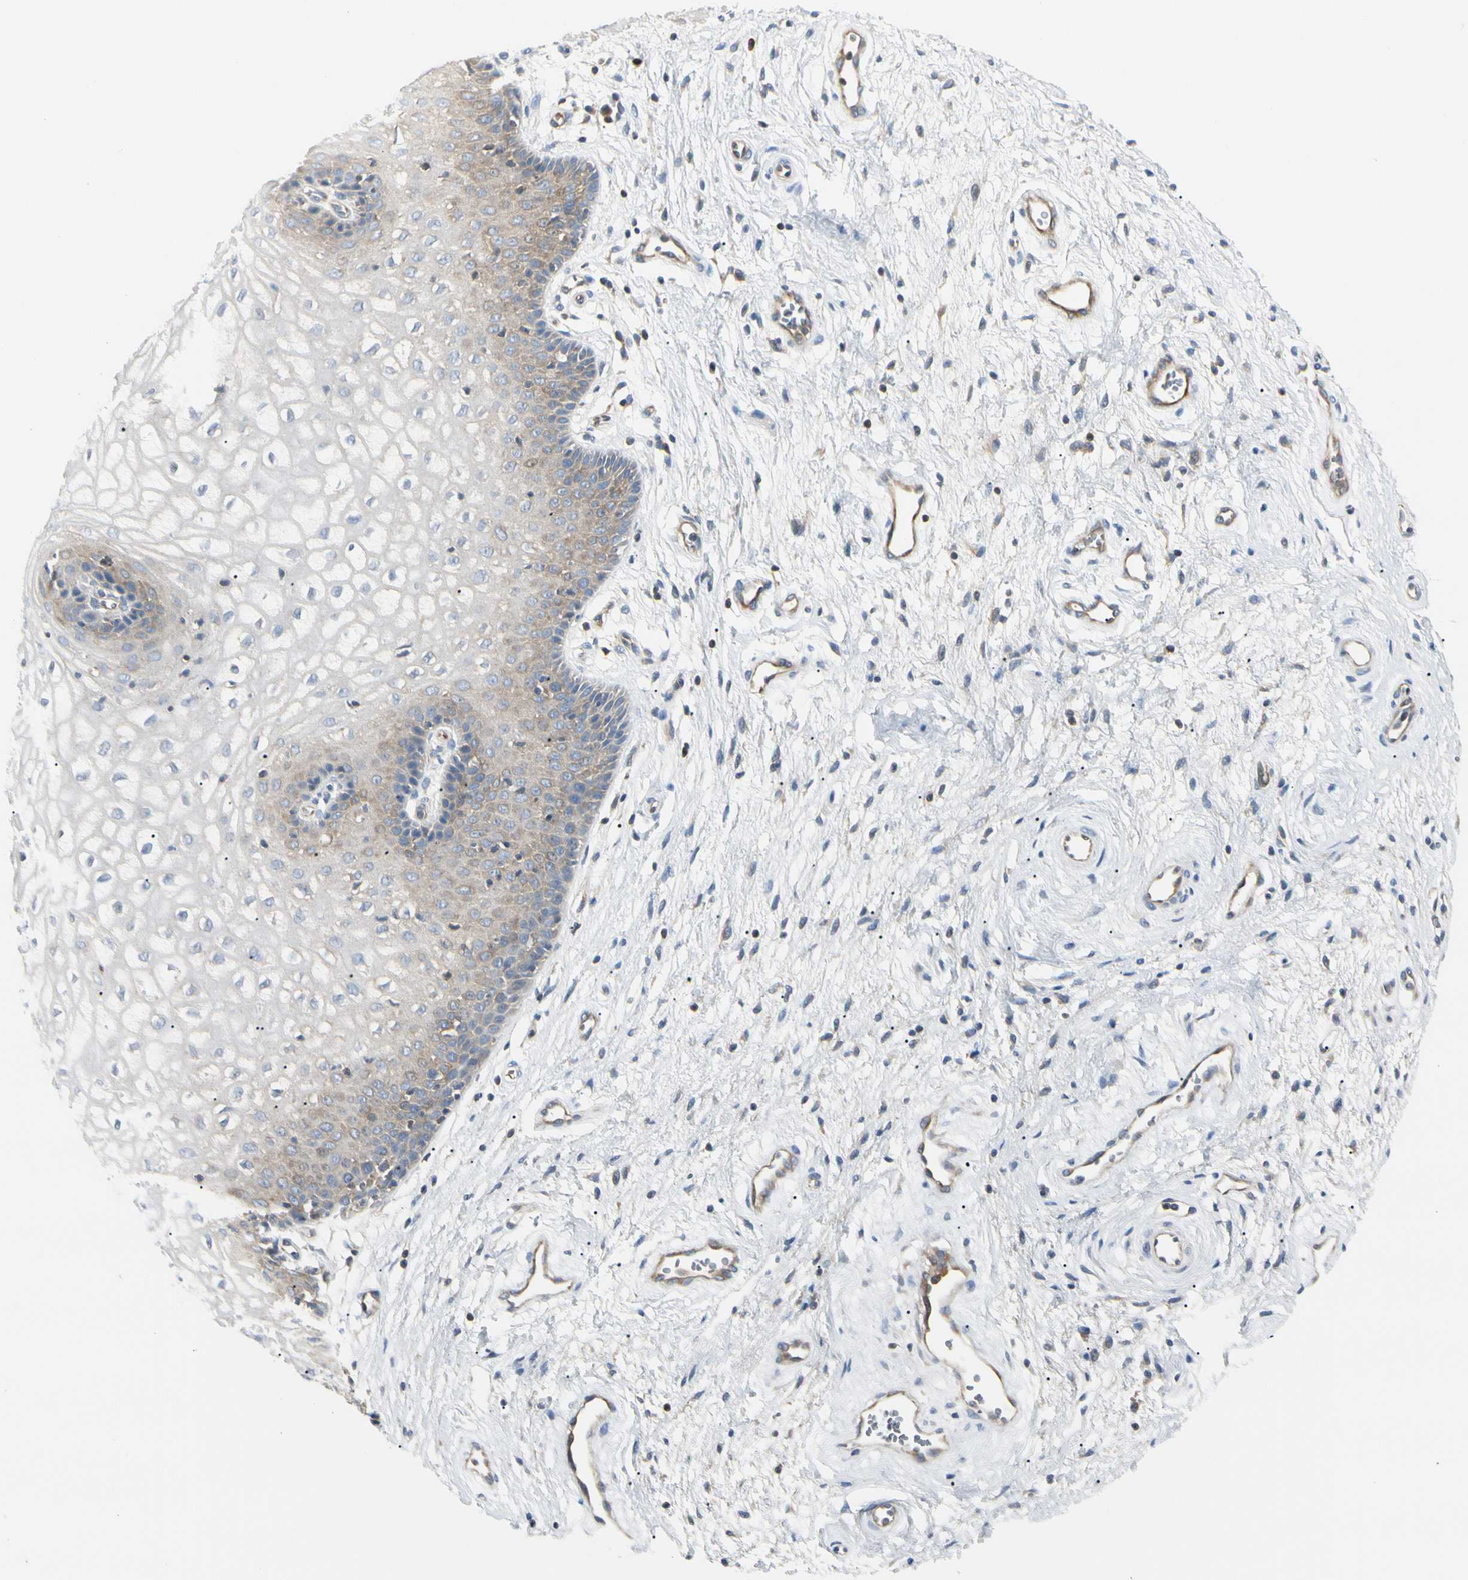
{"staining": {"intensity": "weak", "quantity": "25%-75%", "location": "cytoplasmic/membranous"}, "tissue": "vagina", "cell_type": "Squamous epithelial cells", "image_type": "normal", "snomed": [{"axis": "morphology", "description": "Normal tissue, NOS"}, {"axis": "topography", "description": "Vagina"}], "caption": "A photomicrograph of human vagina stained for a protein demonstrates weak cytoplasmic/membranous brown staining in squamous epithelial cells. The staining was performed using DAB (3,3'-diaminobenzidine), with brown indicating positive protein expression. Nuclei are stained blue with hematoxylin.", "gene": "NFKB2", "patient": {"sex": "female", "age": 34}}